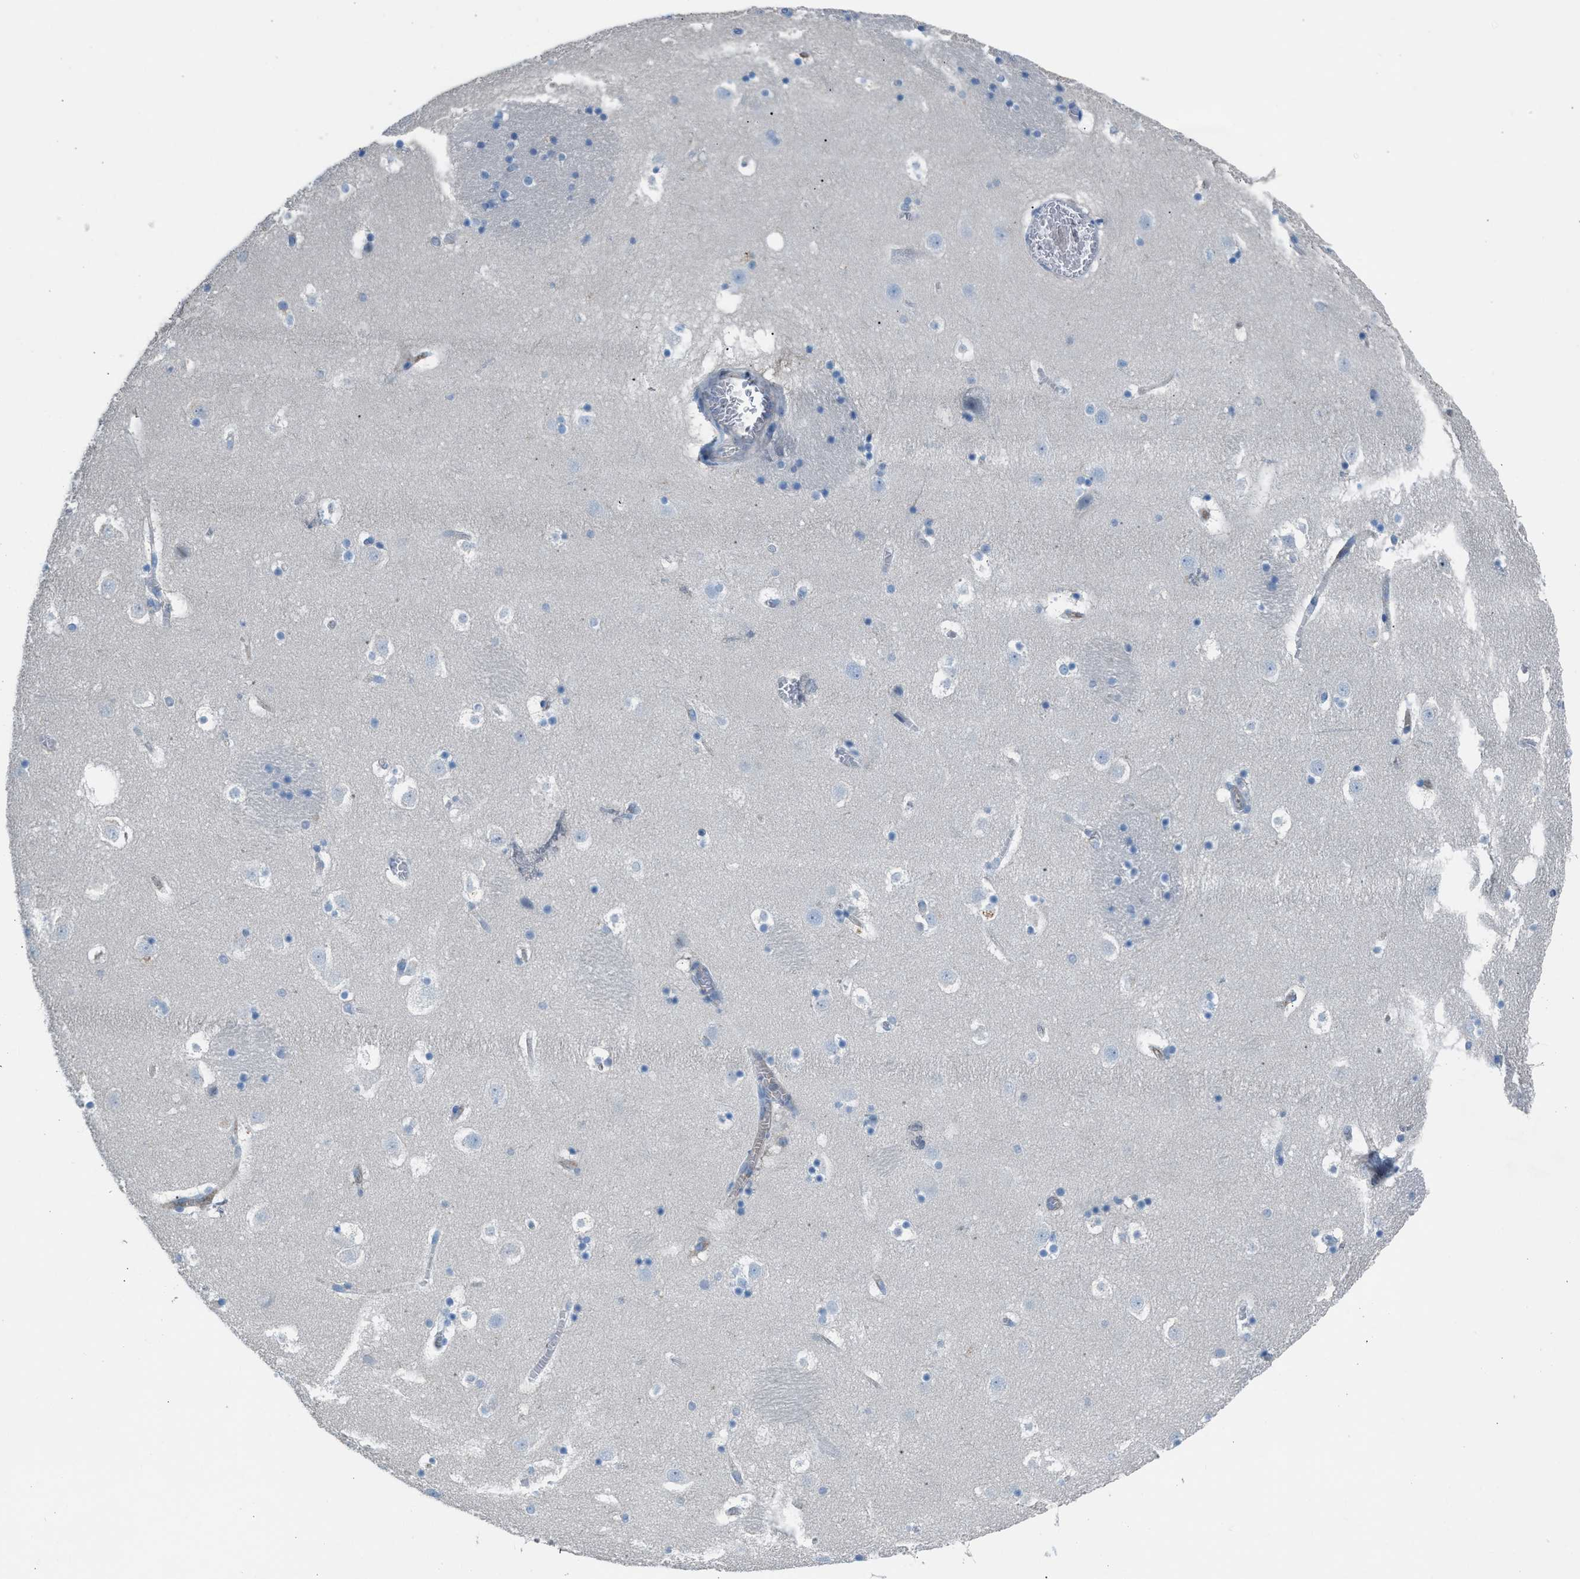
{"staining": {"intensity": "negative", "quantity": "none", "location": "none"}, "tissue": "caudate", "cell_type": "Glial cells", "image_type": "normal", "snomed": [{"axis": "morphology", "description": "Normal tissue, NOS"}, {"axis": "topography", "description": "Lateral ventricle wall"}], "caption": "An immunohistochemistry (IHC) photomicrograph of normal caudate is shown. There is no staining in glial cells of caudate.", "gene": "DYSF", "patient": {"sex": "male", "age": 45}}